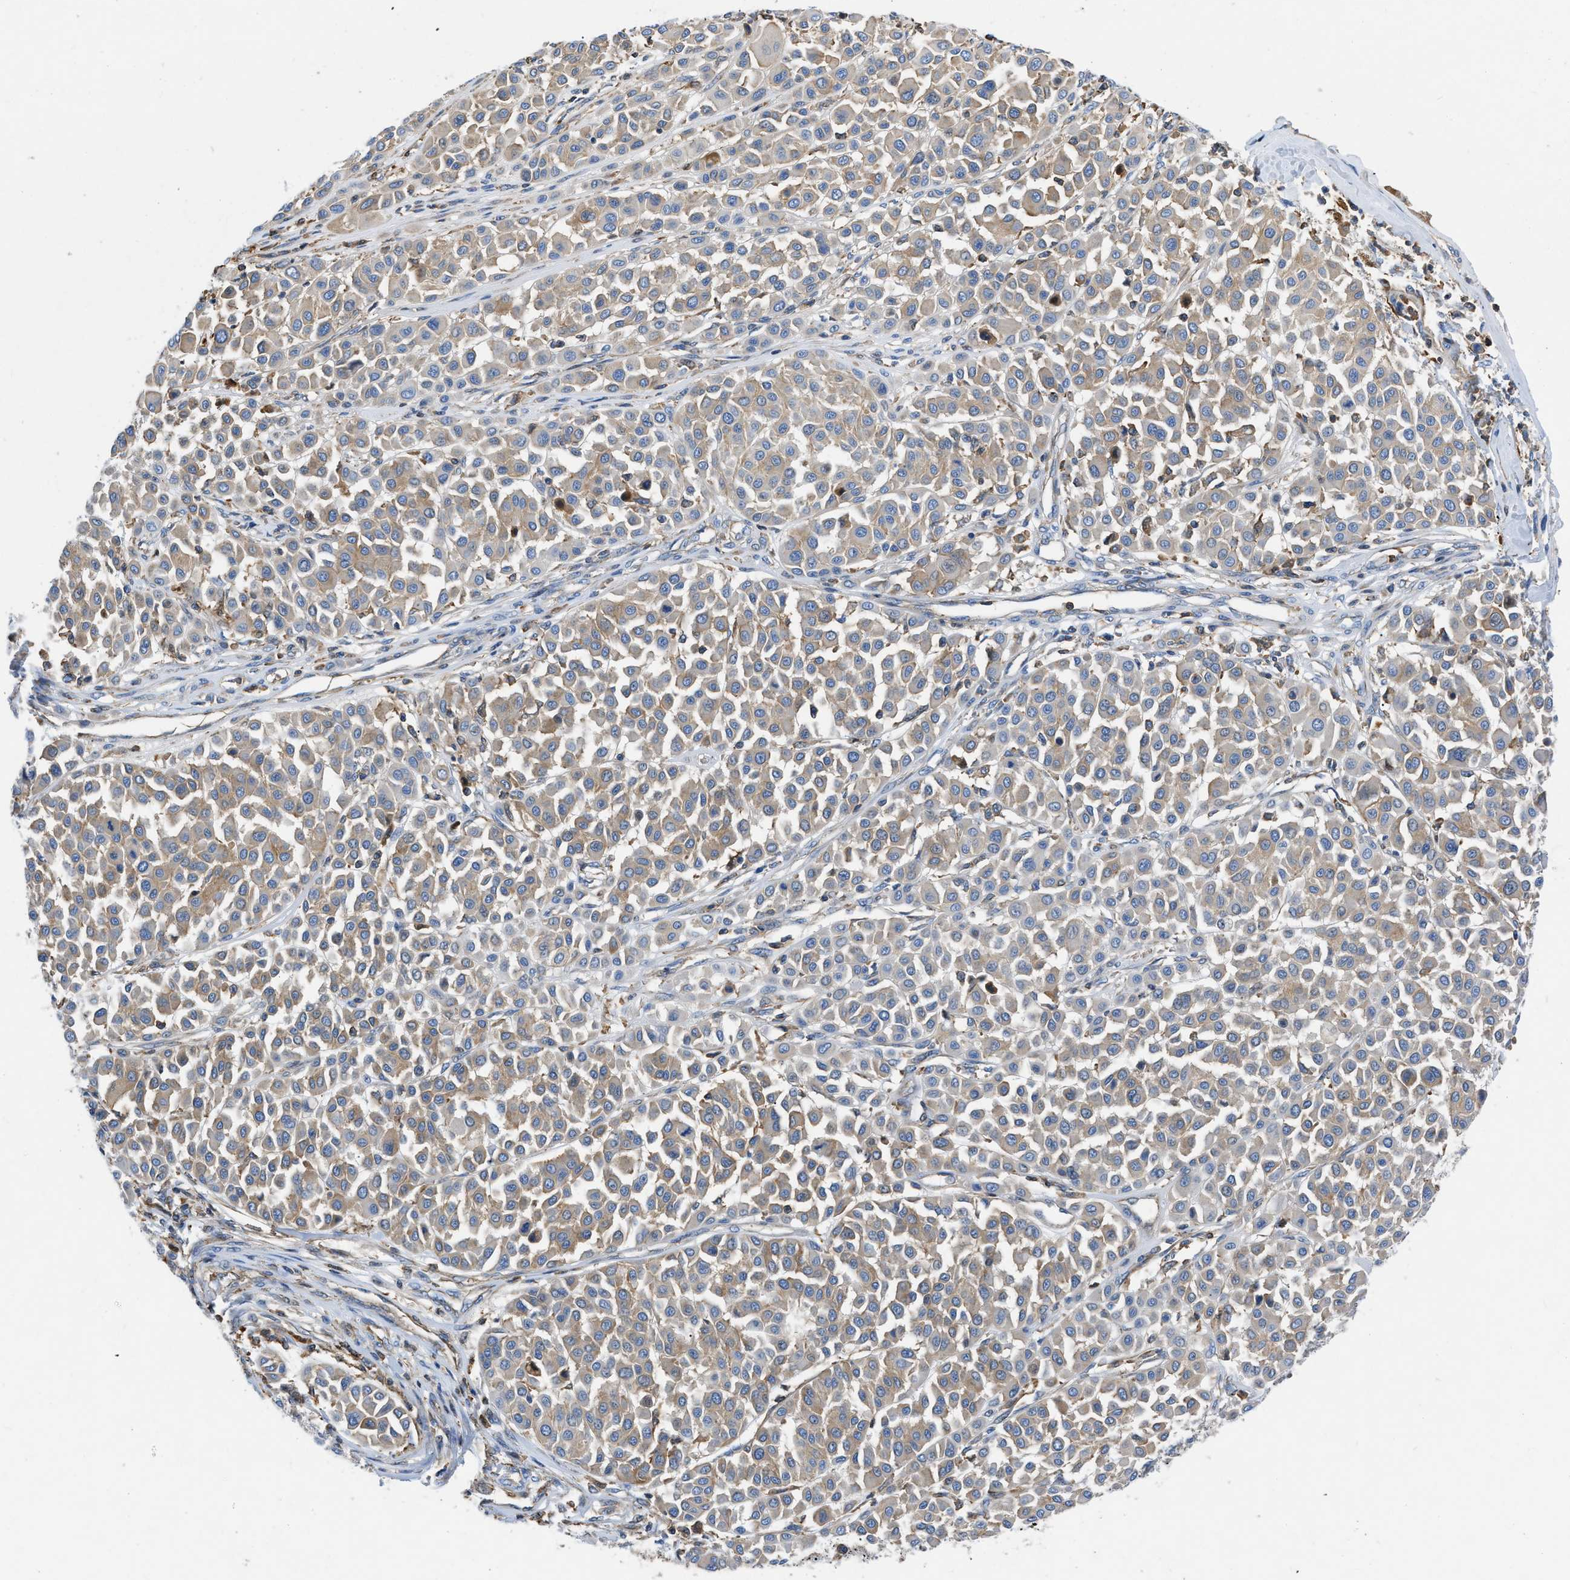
{"staining": {"intensity": "weak", "quantity": "25%-75%", "location": "cytoplasmic/membranous"}, "tissue": "melanoma", "cell_type": "Tumor cells", "image_type": "cancer", "snomed": [{"axis": "morphology", "description": "Malignant melanoma, Metastatic site"}, {"axis": "topography", "description": "Soft tissue"}], "caption": "Immunohistochemical staining of melanoma shows low levels of weak cytoplasmic/membranous positivity in approximately 25%-75% of tumor cells.", "gene": "ATP6V0D1", "patient": {"sex": "male", "age": 41}}